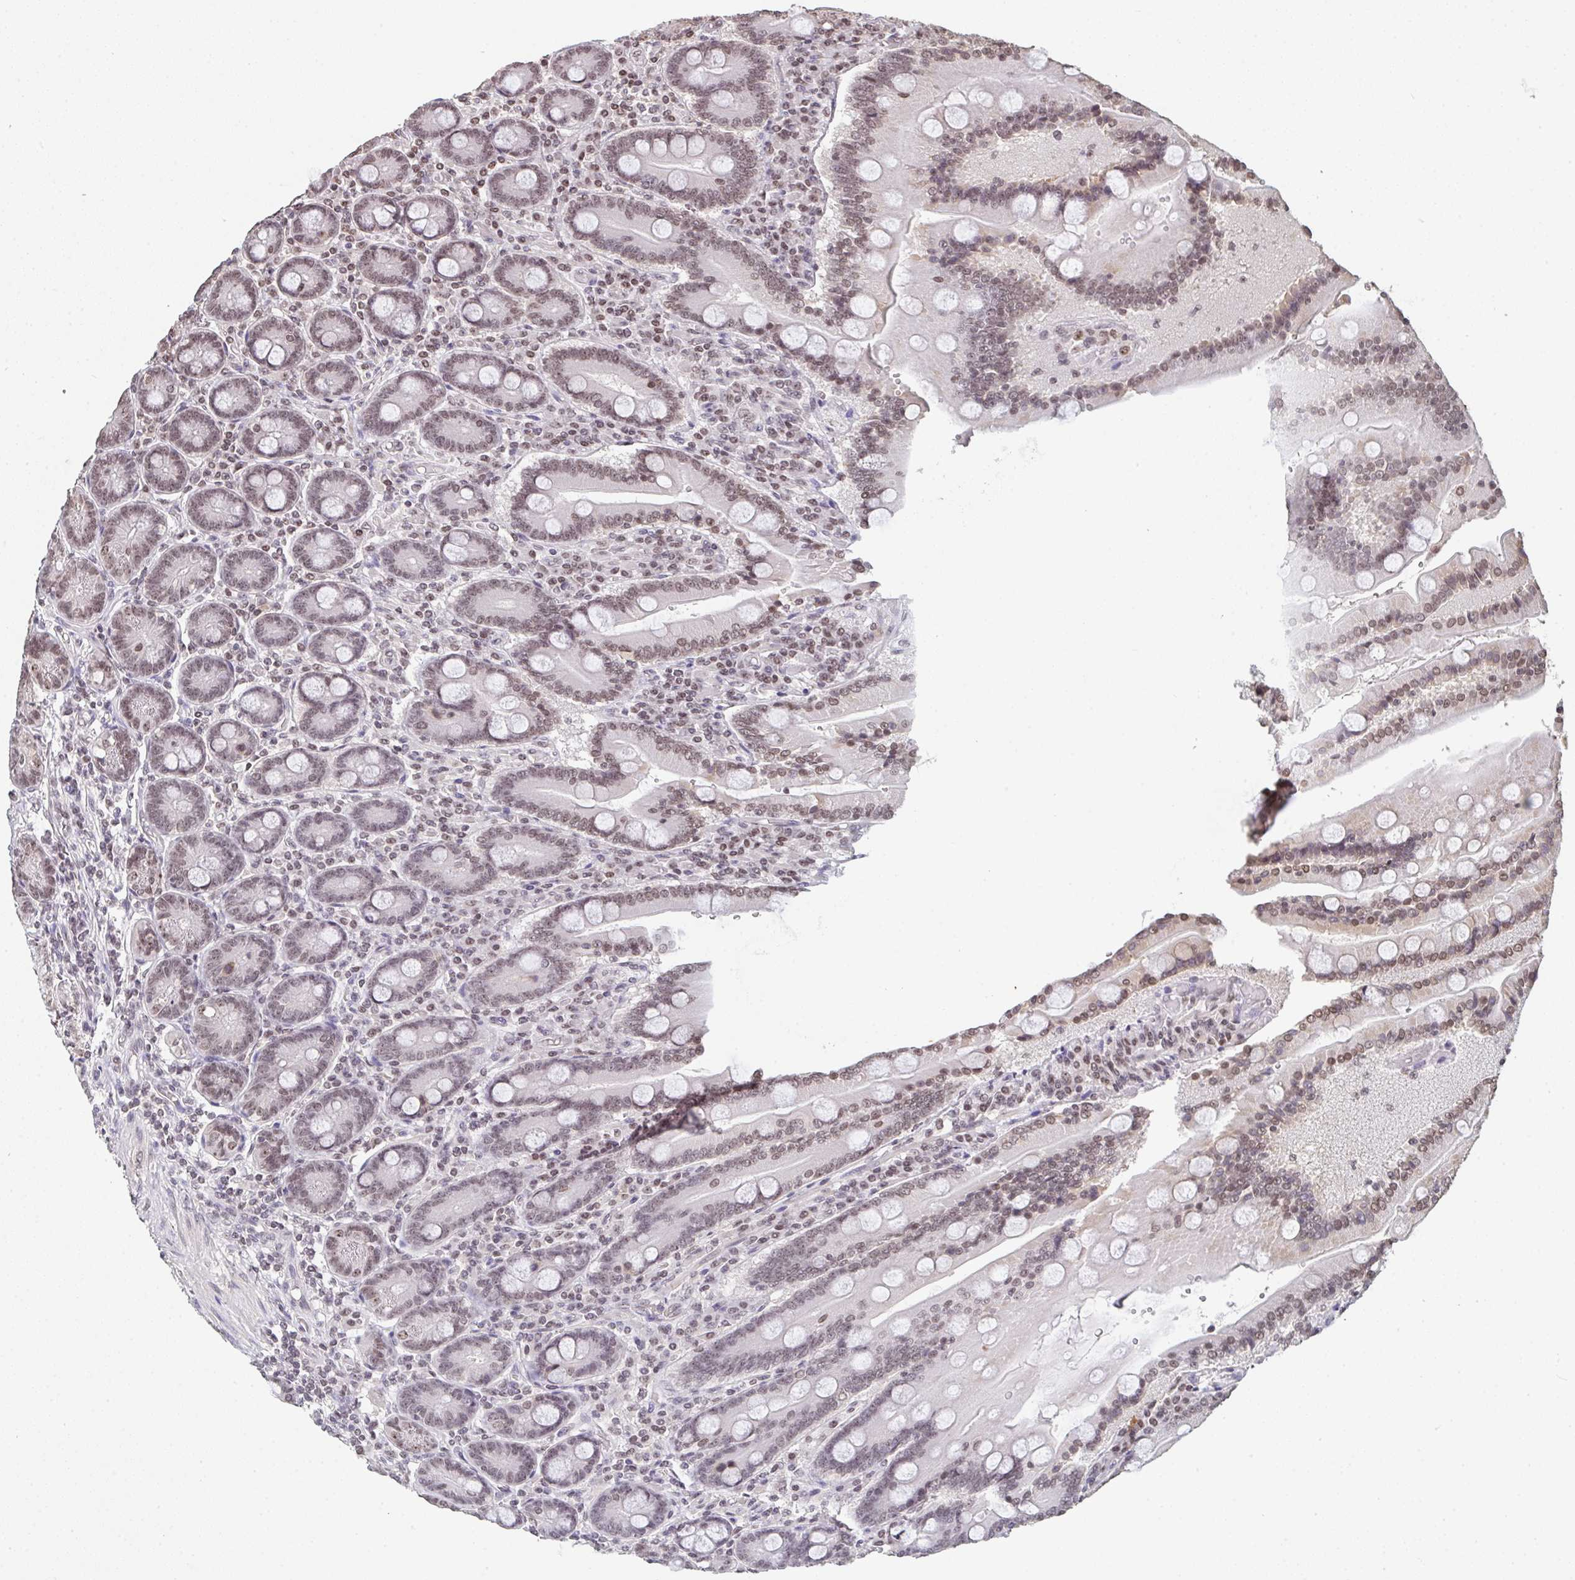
{"staining": {"intensity": "weak", "quantity": ">75%", "location": "nuclear"}, "tissue": "duodenum", "cell_type": "Glandular cells", "image_type": "normal", "snomed": [{"axis": "morphology", "description": "Normal tissue, NOS"}, {"axis": "topography", "description": "Duodenum"}], "caption": "This micrograph demonstrates IHC staining of benign human duodenum, with low weak nuclear positivity in about >75% of glandular cells.", "gene": "DKC1", "patient": {"sex": "female", "age": 62}}